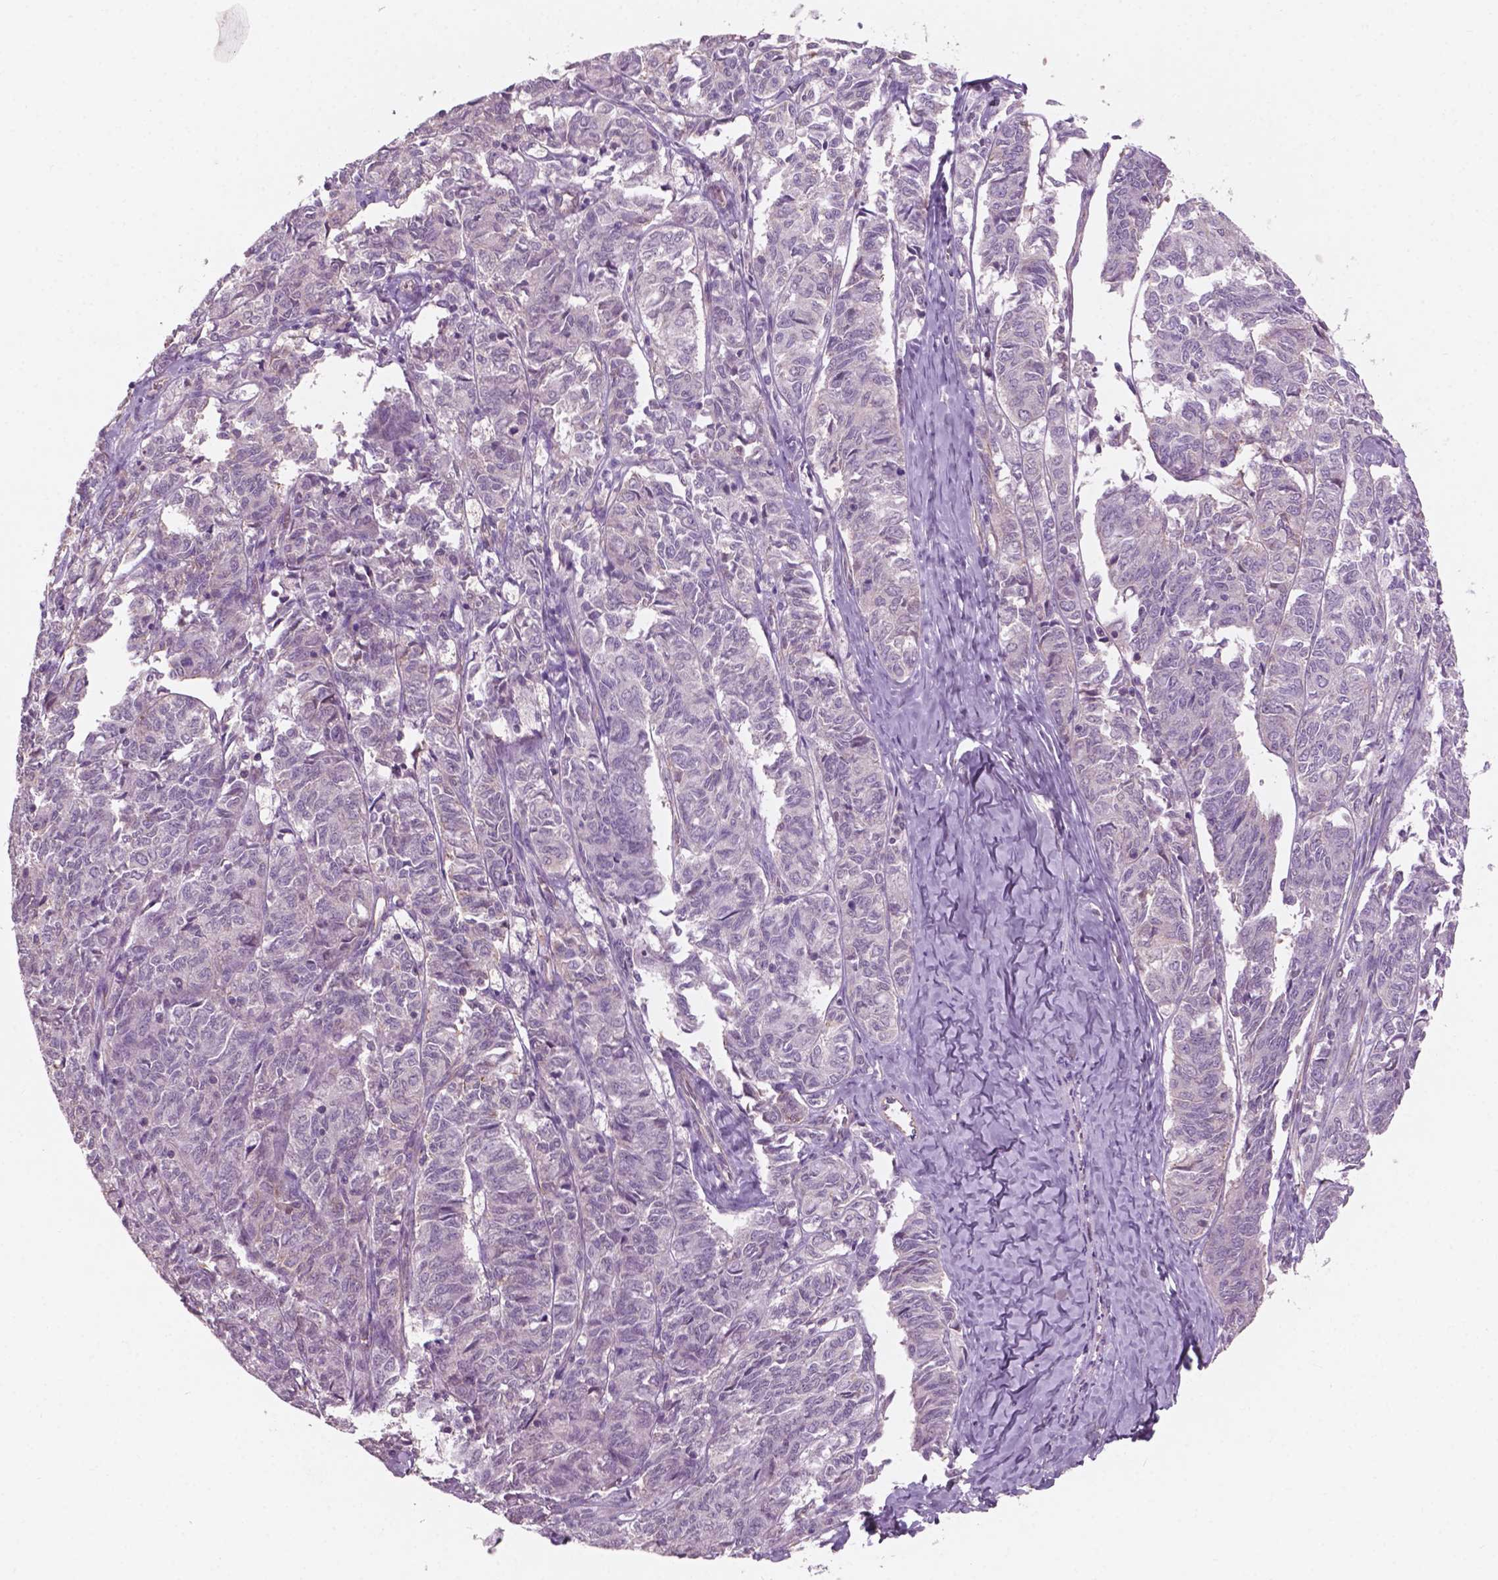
{"staining": {"intensity": "negative", "quantity": "none", "location": "none"}, "tissue": "ovarian cancer", "cell_type": "Tumor cells", "image_type": "cancer", "snomed": [{"axis": "morphology", "description": "Carcinoma, endometroid"}, {"axis": "topography", "description": "Ovary"}], "caption": "A histopathology image of ovarian cancer stained for a protein displays no brown staining in tumor cells.", "gene": "AWAT1", "patient": {"sex": "female", "age": 80}}